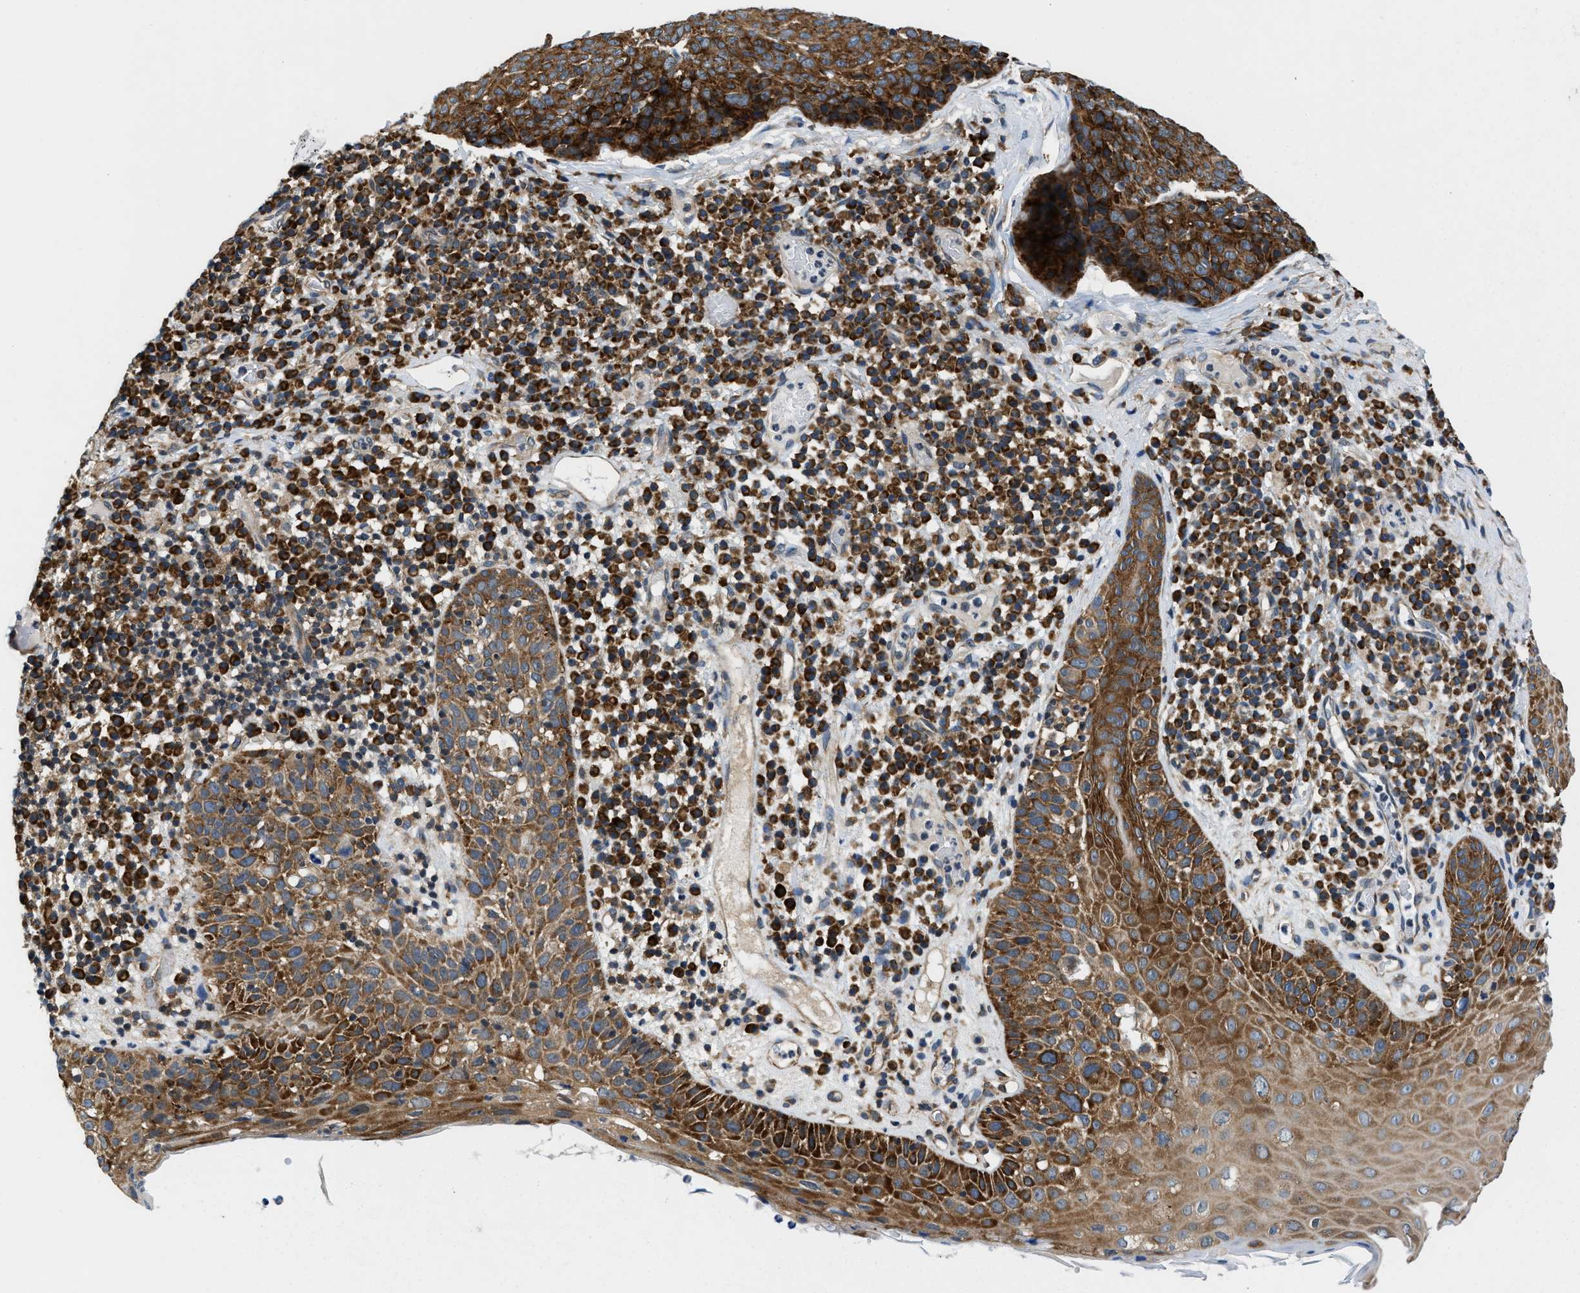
{"staining": {"intensity": "strong", "quantity": ">75%", "location": "cytoplasmic/membranous"}, "tissue": "skin cancer", "cell_type": "Tumor cells", "image_type": "cancer", "snomed": [{"axis": "morphology", "description": "Squamous cell carcinoma in situ, NOS"}, {"axis": "morphology", "description": "Squamous cell carcinoma, NOS"}, {"axis": "topography", "description": "Skin"}], "caption": "Squamous cell carcinoma in situ (skin) stained with a brown dye reveals strong cytoplasmic/membranous positive expression in approximately >75% of tumor cells.", "gene": "PA2G4", "patient": {"sex": "male", "age": 93}}